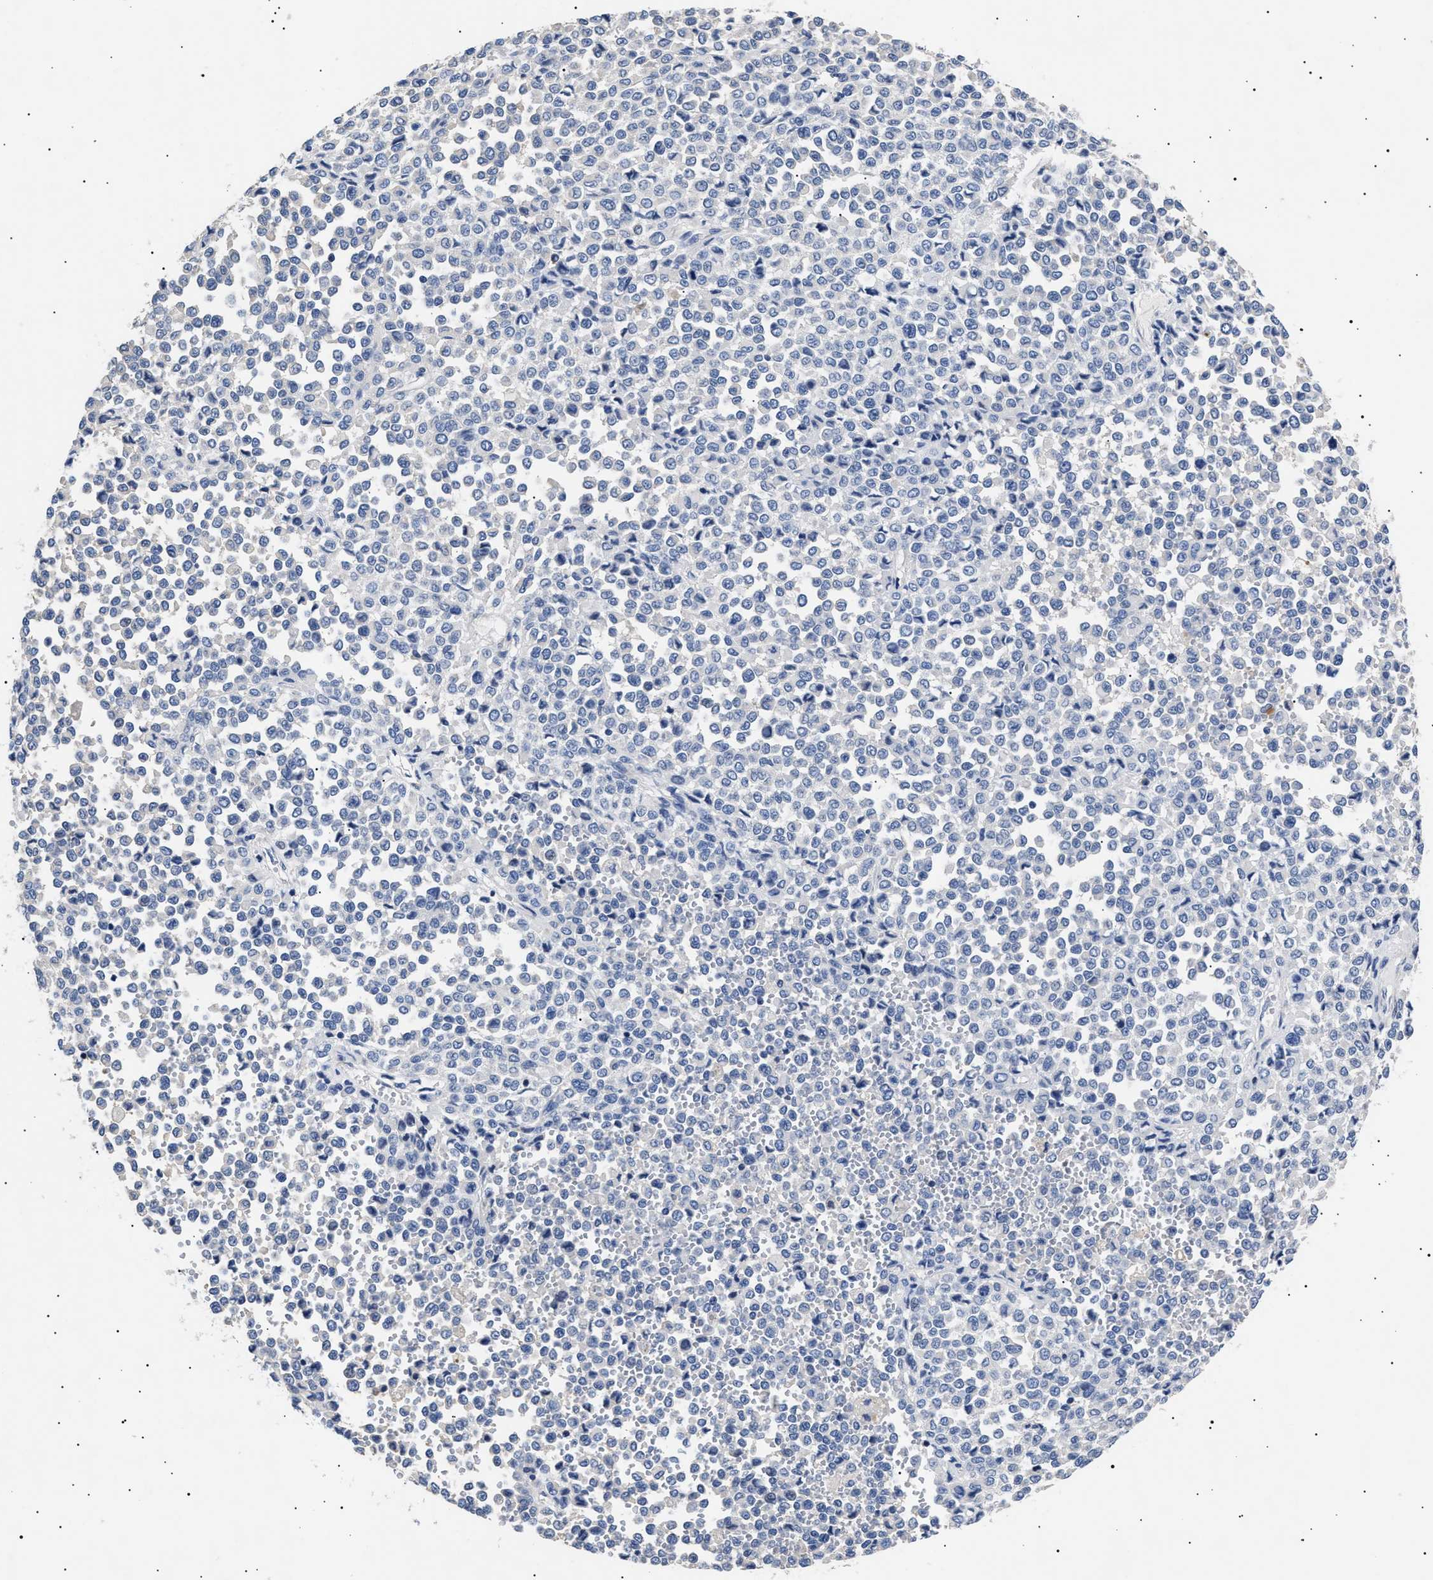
{"staining": {"intensity": "negative", "quantity": "none", "location": "none"}, "tissue": "melanoma", "cell_type": "Tumor cells", "image_type": "cancer", "snomed": [{"axis": "morphology", "description": "Malignant melanoma, Metastatic site"}, {"axis": "topography", "description": "Pancreas"}], "caption": "An immunohistochemistry (IHC) image of malignant melanoma (metastatic site) is shown. There is no staining in tumor cells of malignant melanoma (metastatic site).", "gene": "HEMGN", "patient": {"sex": "female", "age": 30}}